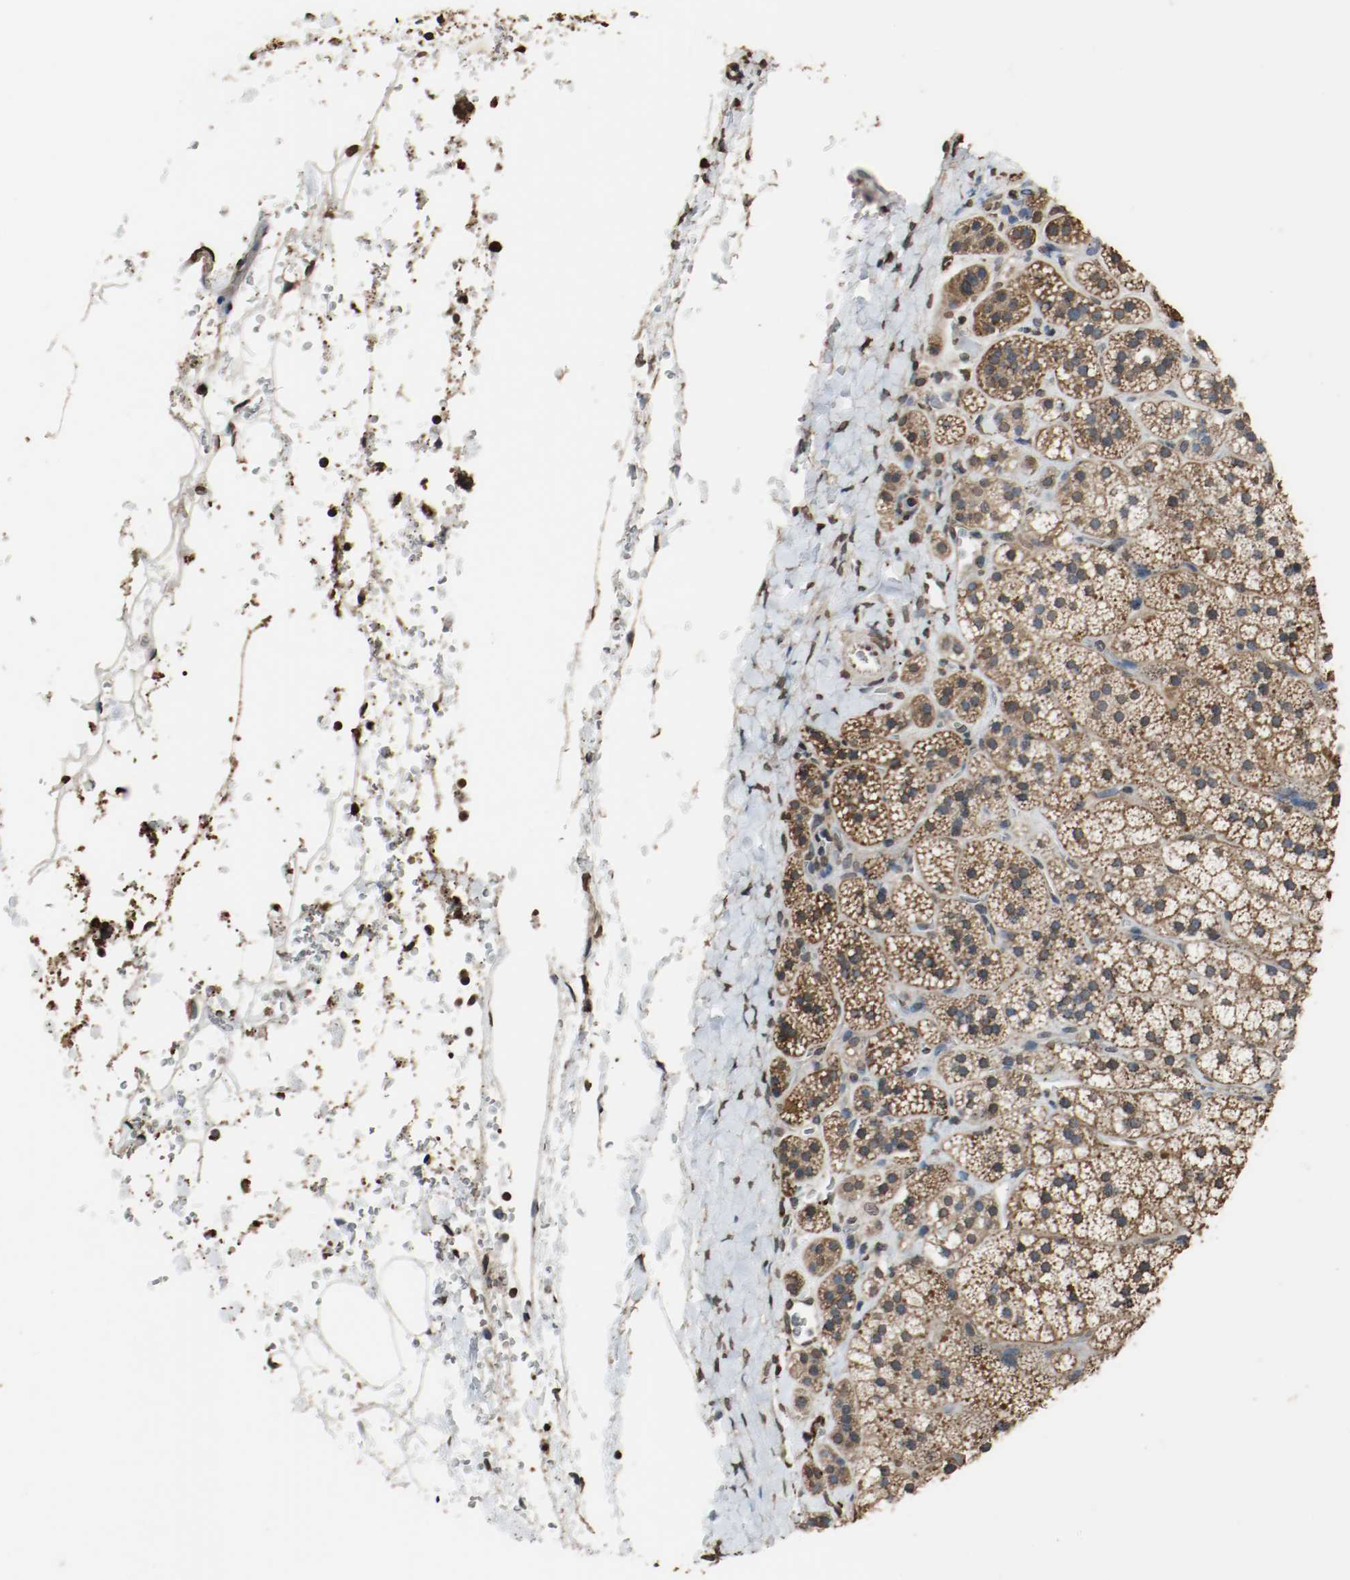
{"staining": {"intensity": "moderate", "quantity": ">75%", "location": "cytoplasmic/membranous"}, "tissue": "adrenal gland", "cell_type": "Glandular cells", "image_type": "normal", "snomed": [{"axis": "morphology", "description": "Normal tissue, NOS"}, {"axis": "topography", "description": "Adrenal gland"}], "caption": "Protein staining of benign adrenal gland displays moderate cytoplasmic/membranous expression in approximately >75% of glandular cells. (DAB (3,3'-diaminobenzidine) IHC, brown staining for protein, blue staining for nuclei).", "gene": "RTN4", "patient": {"sex": "female", "age": 44}}